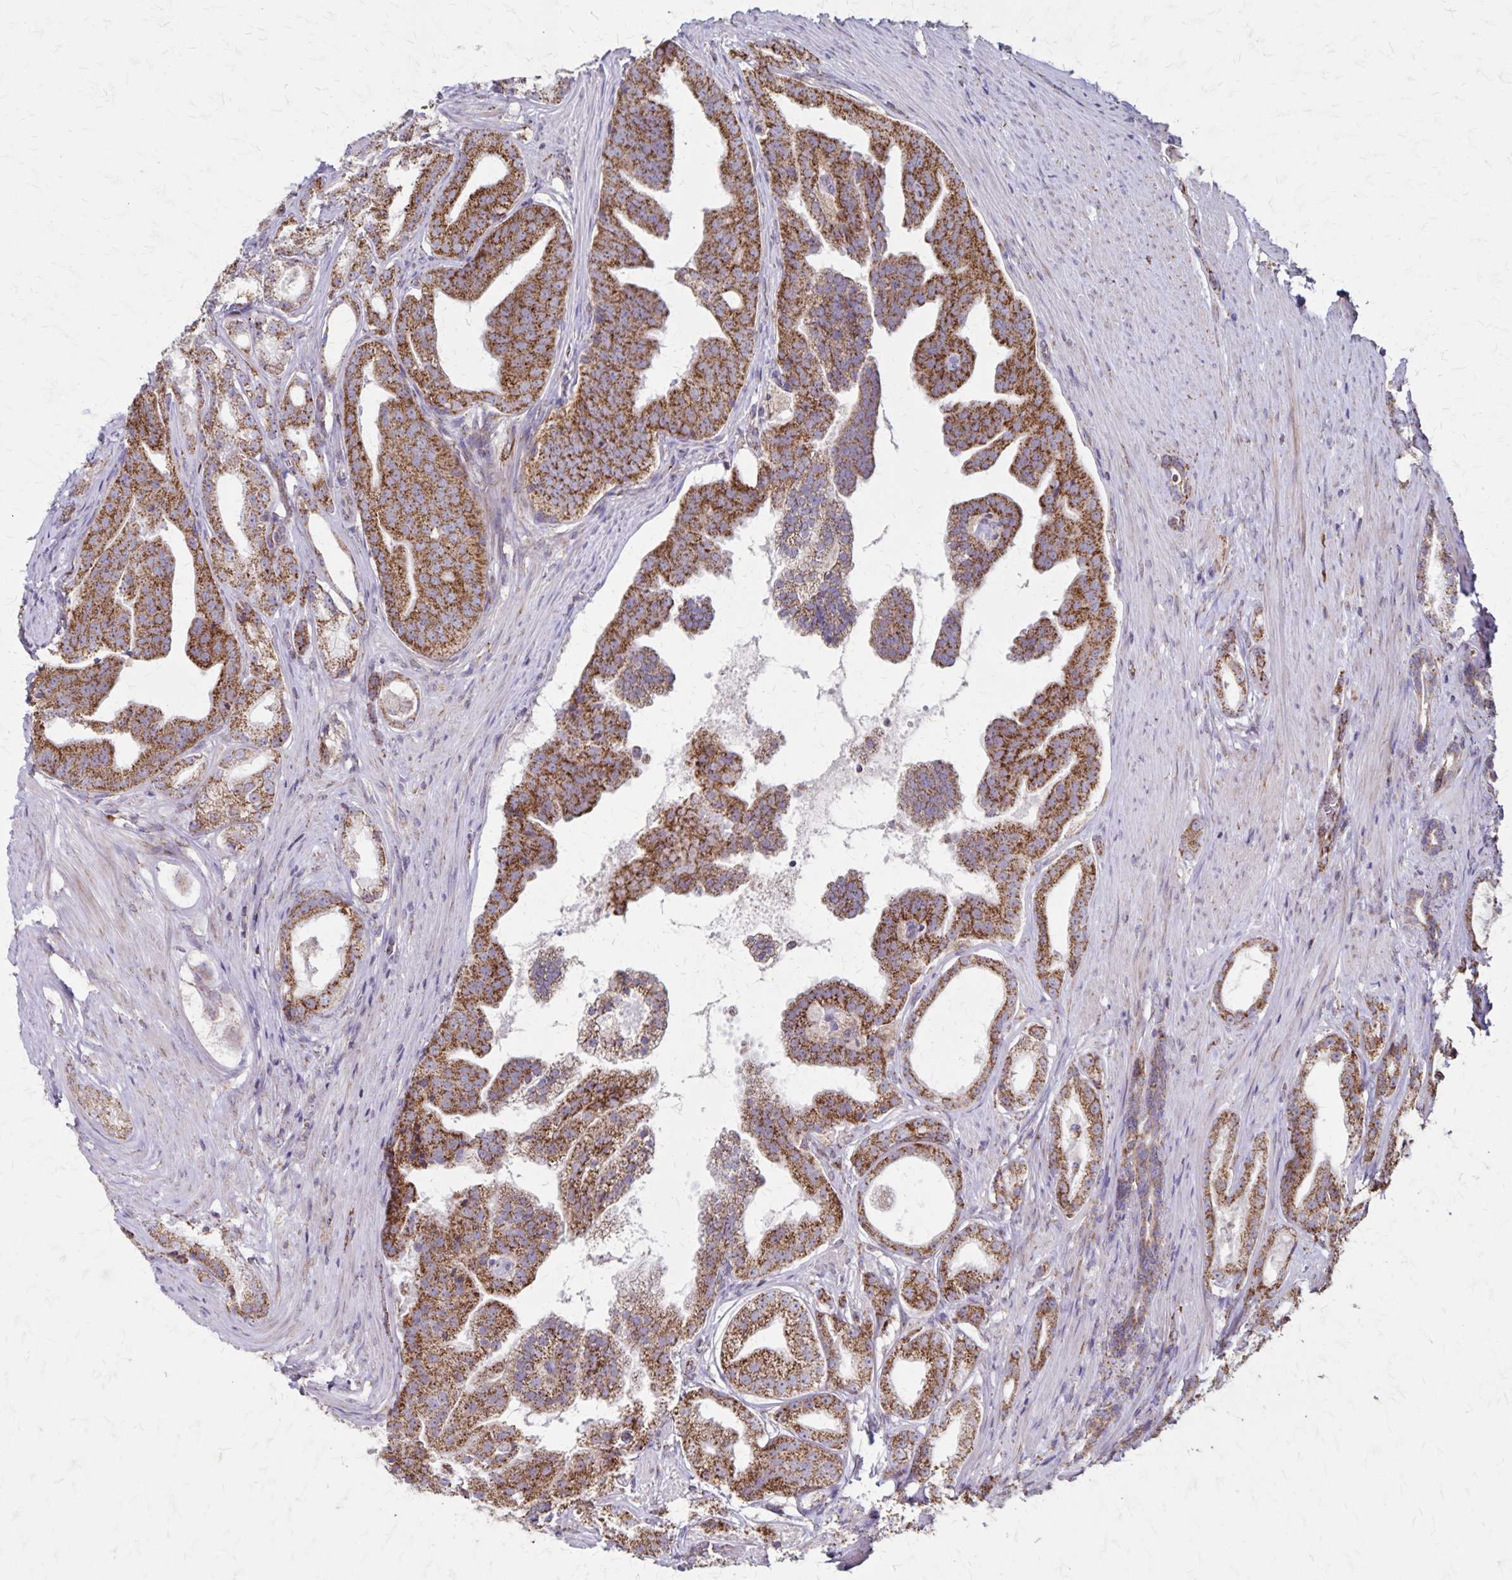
{"staining": {"intensity": "moderate", "quantity": ">75%", "location": "cytoplasmic/membranous"}, "tissue": "prostate cancer", "cell_type": "Tumor cells", "image_type": "cancer", "snomed": [{"axis": "morphology", "description": "Adenocarcinoma, Low grade"}, {"axis": "topography", "description": "Prostate"}], "caption": "There is medium levels of moderate cytoplasmic/membranous staining in tumor cells of prostate adenocarcinoma (low-grade), as demonstrated by immunohistochemical staining (brown color).", "gene": "NFS1", "patient": {"sex": "male", "age": 65}}